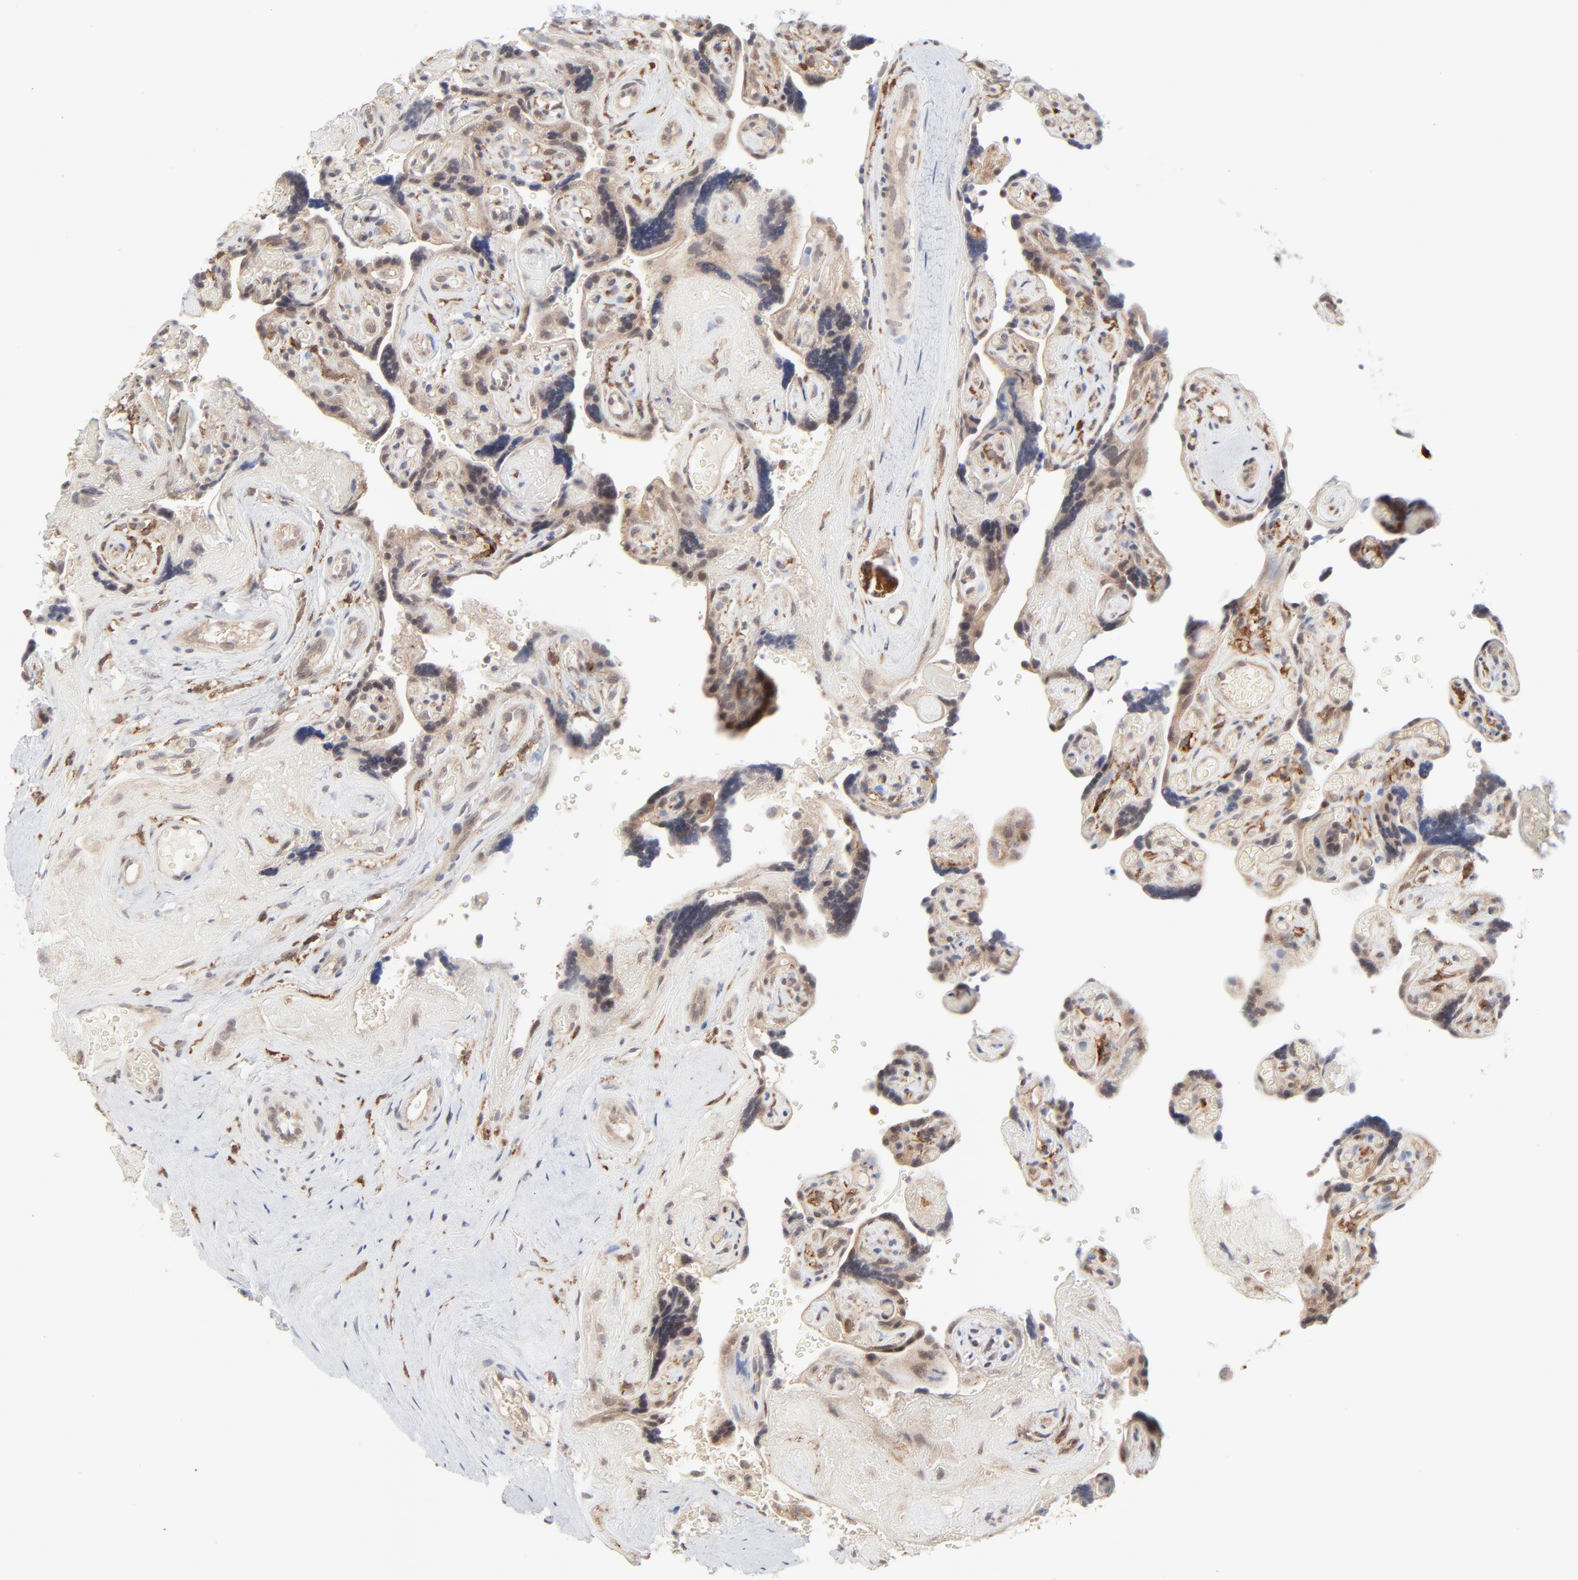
{"staining": {"intensity": "moderate", "quantity": ">75%", "location": "cytoplasmic/membranous"}, "tissue": "placenta", "cell_type": "Decidual cells", "image_type": "normal", "snomed": [{"axis": "morphology", "description": "Normal tissue, NOS"}, {"axis": "topography", "description": "Placenta"}], "caption": "Immunohistochemistry staining of normal placenta, which reveals medium levels of moderate cytoplasmic/membranous positivity in about >75% of decidual cells indicating moderate cytoplasmic/membranous protein staining. The staining was performed using DAB (3,3'-diaminobenzidine) (brown) for protein detection and nuclei were counterstained in hematoxylin (blue).", "gene": "RAB5C", "patient": {"sex": "female", "age": 30}}